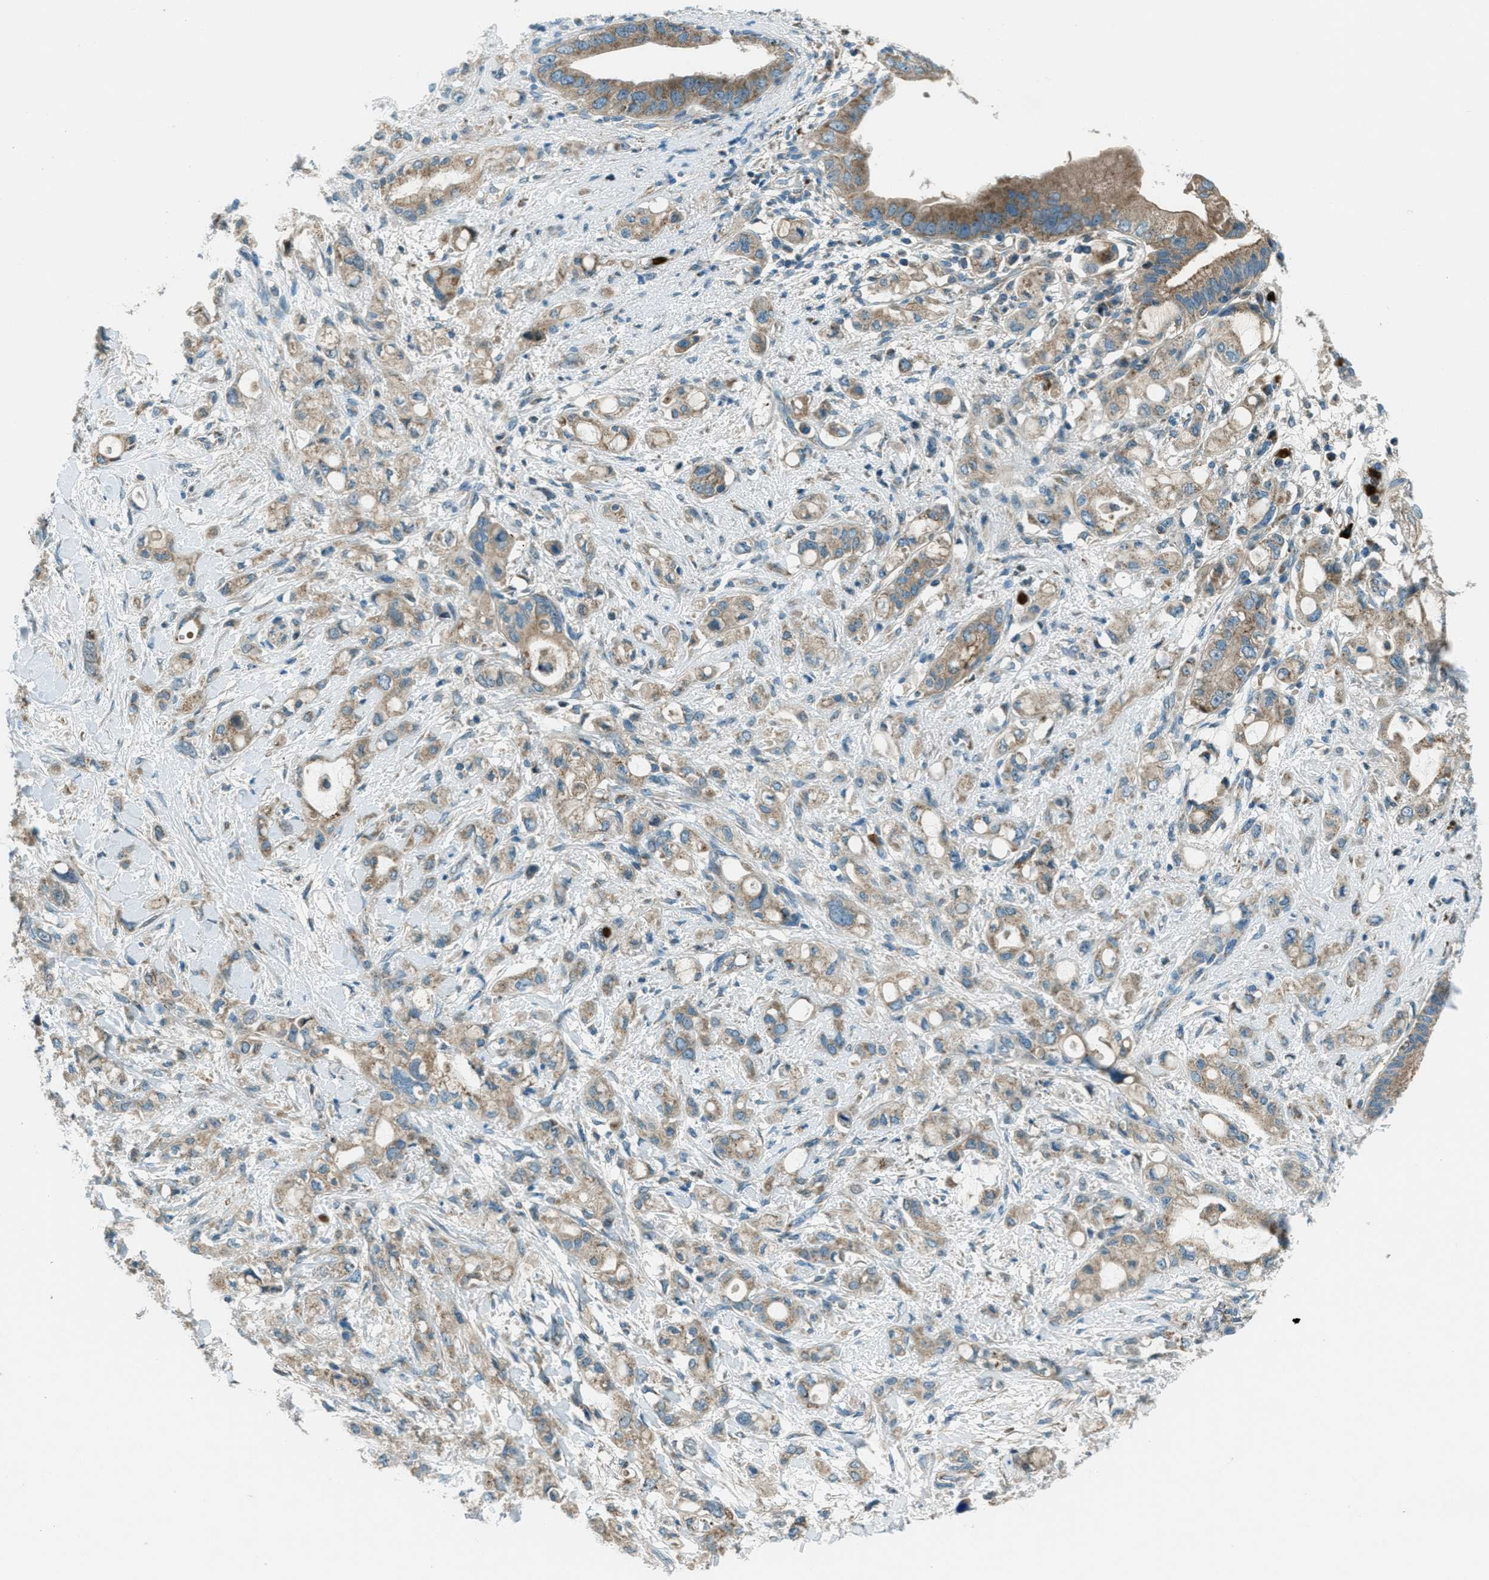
{"staining": {"intensity": "moderate", "quantity": "25%-75%", "location": "cytoplasmic/membranous"}, "tissue": "pancreatic cancer", "cell_type": "Tumor cells", "image_type": "cancer", "snomed": [{"axis": "morphology", "description": "Adenocarcinoma, NOS"}, {"axis": "topography", "description": "Pancreas"}], "caption": "The photomicrograph displays immunohistochemical staining of pancreatic adenocarcinoma. There is moderate cytoplasmic/membranous expression is identified in approximately 25%-75% of tumor cells.", "gene": "FAR1", "patient": {"sex": "female", "age": 56}}